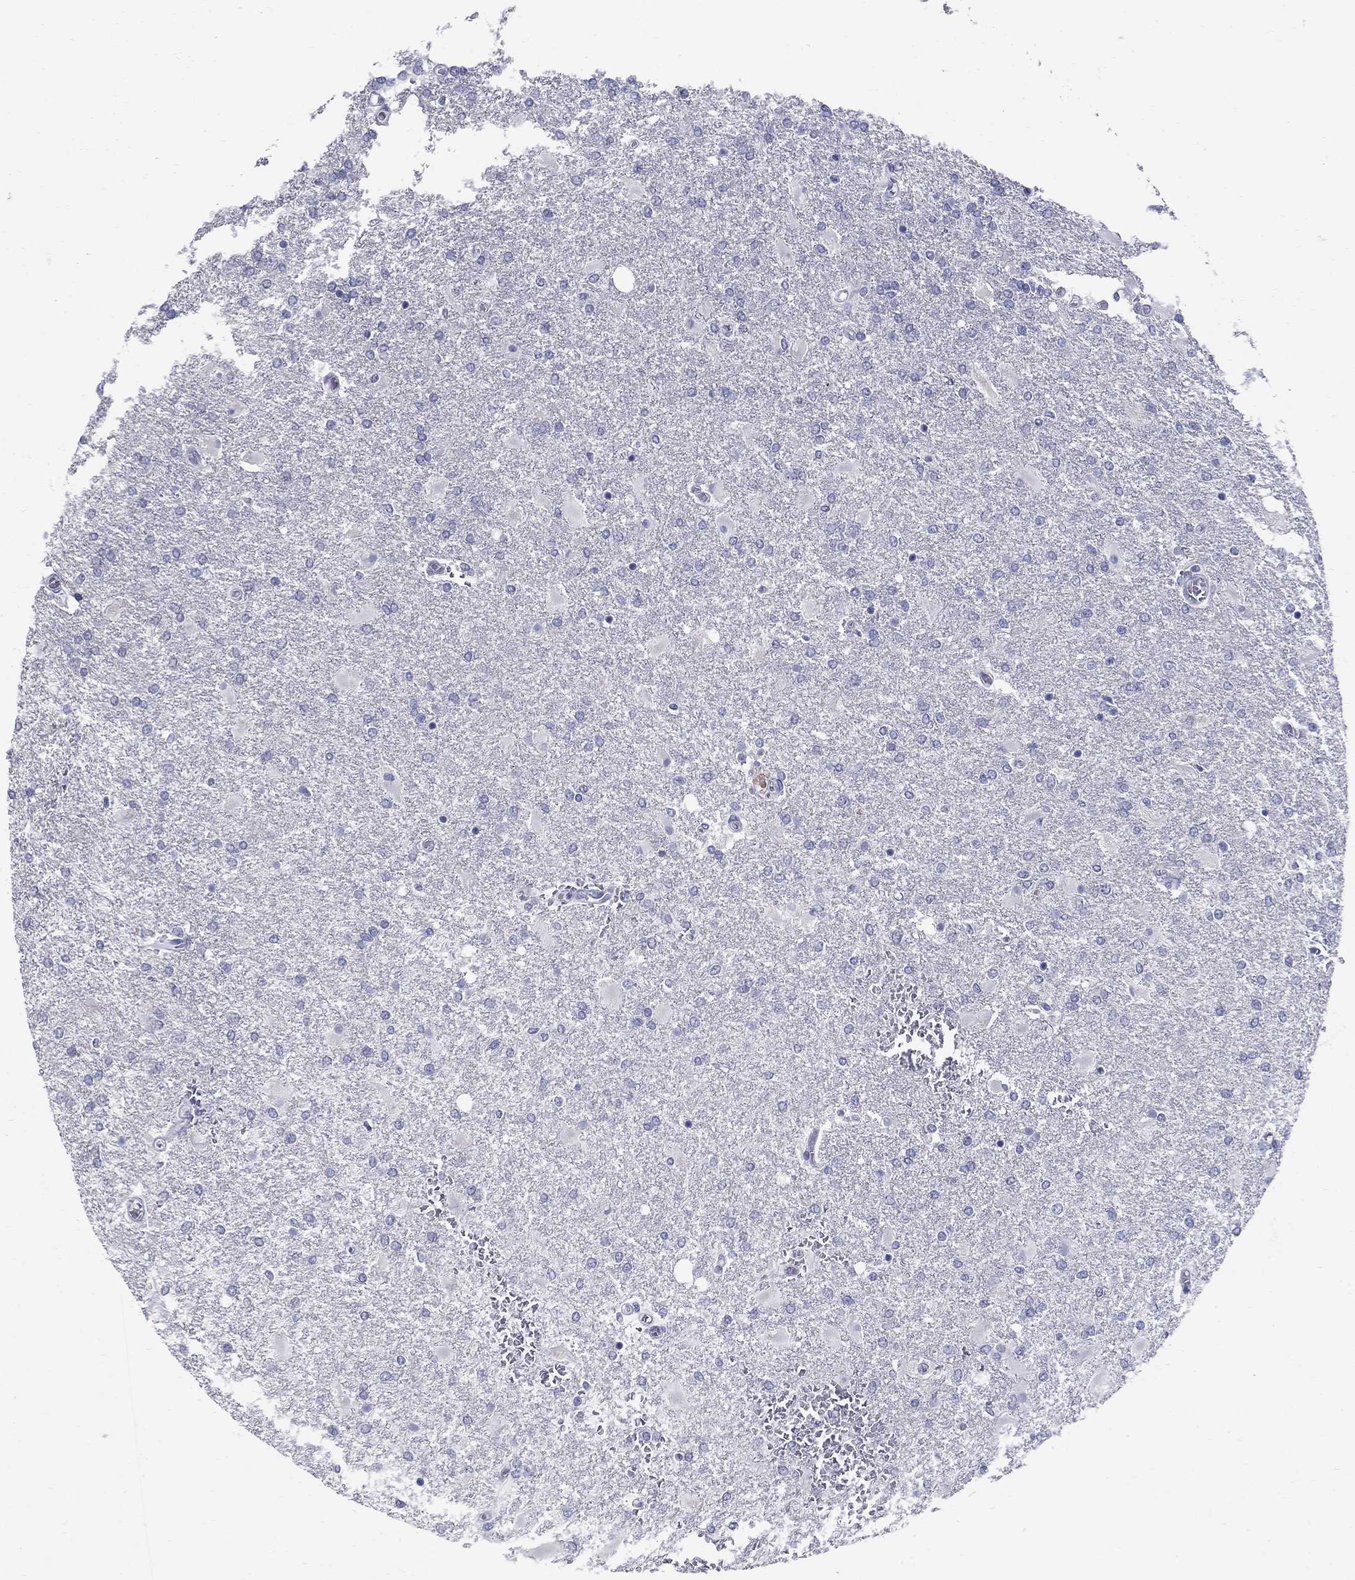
{"staining": {"intensity": "negative", "quantity": "none", "location": "none"}, "tissue": "glioma", "cell_type": "Tumor cells", "image_type": "cancer", "snomed": [{"axis": "morphology", "description": "Glioma, malignant, High grade"}, {"axis": "topography", "description": "Cerebral cortex"}], "caption": "Human glioma stained for a protein using immunohistochemistry (IHC) reveals no expression in tumor cells.", "gene": "TP53TG5", "patient": {"sex": "male", "age": 79}}